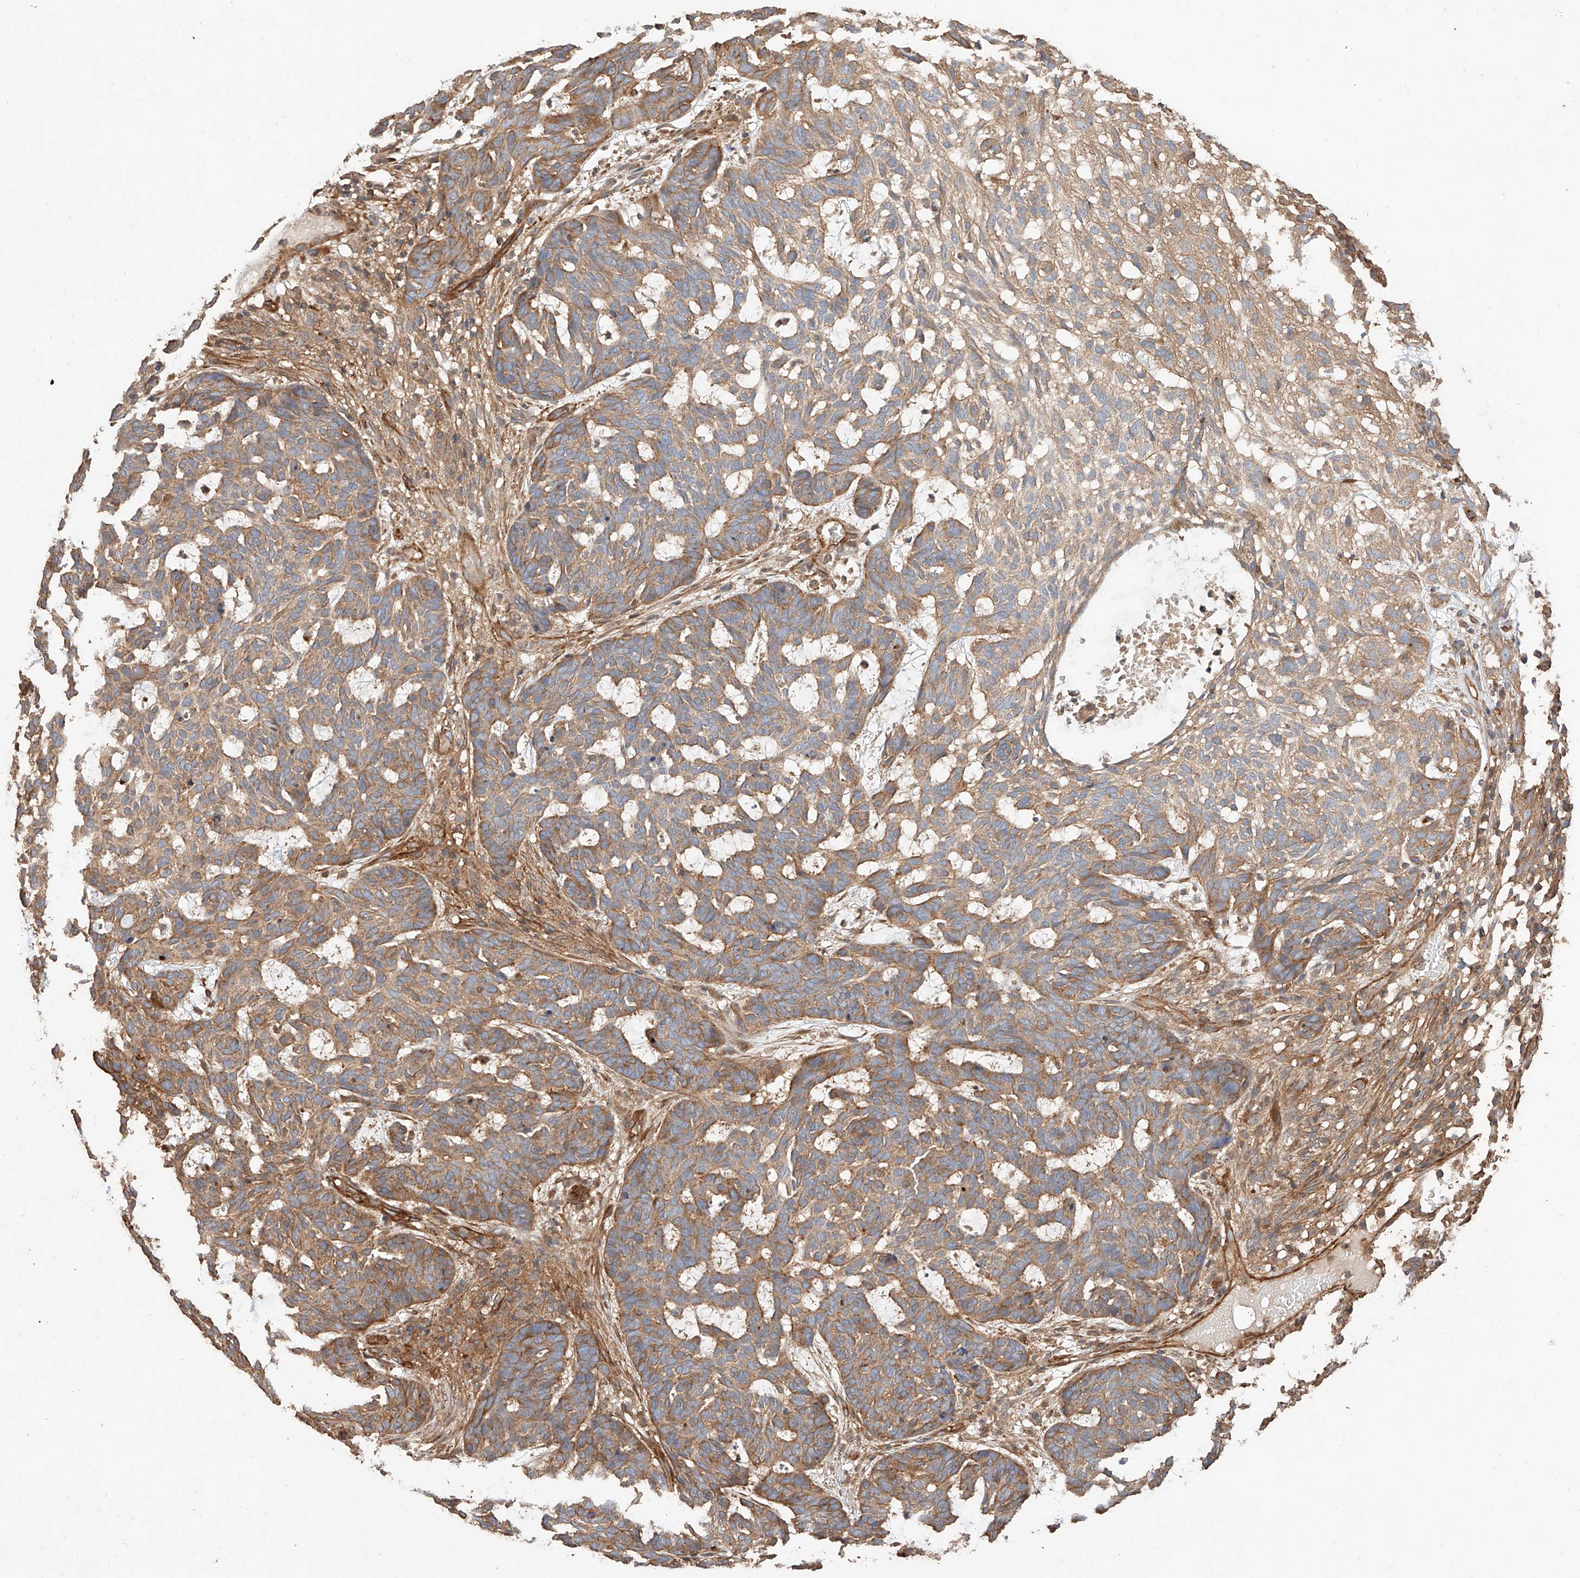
{"staining": {"intensity": "moderate", "quantity": ">75%", "location": "cytoplasmic/membranous"}, "tissue": "skin cancer", "cell_type": "Tumor cells", "image_type": "cancer", "snomed": [{"axis": "morphology", "description": "Basal cell carcinoma"}, {"axis": "topography", "description": "Skin"}], "caption": "Protein expression analysis of human skin cancer (basal cell carcinoma) reveals moderate cytoplasmic/membranous expression in approximately >75% of tumor cells.", "gene": "GHDC", "patient": {"sex": "male", "age": 85}}